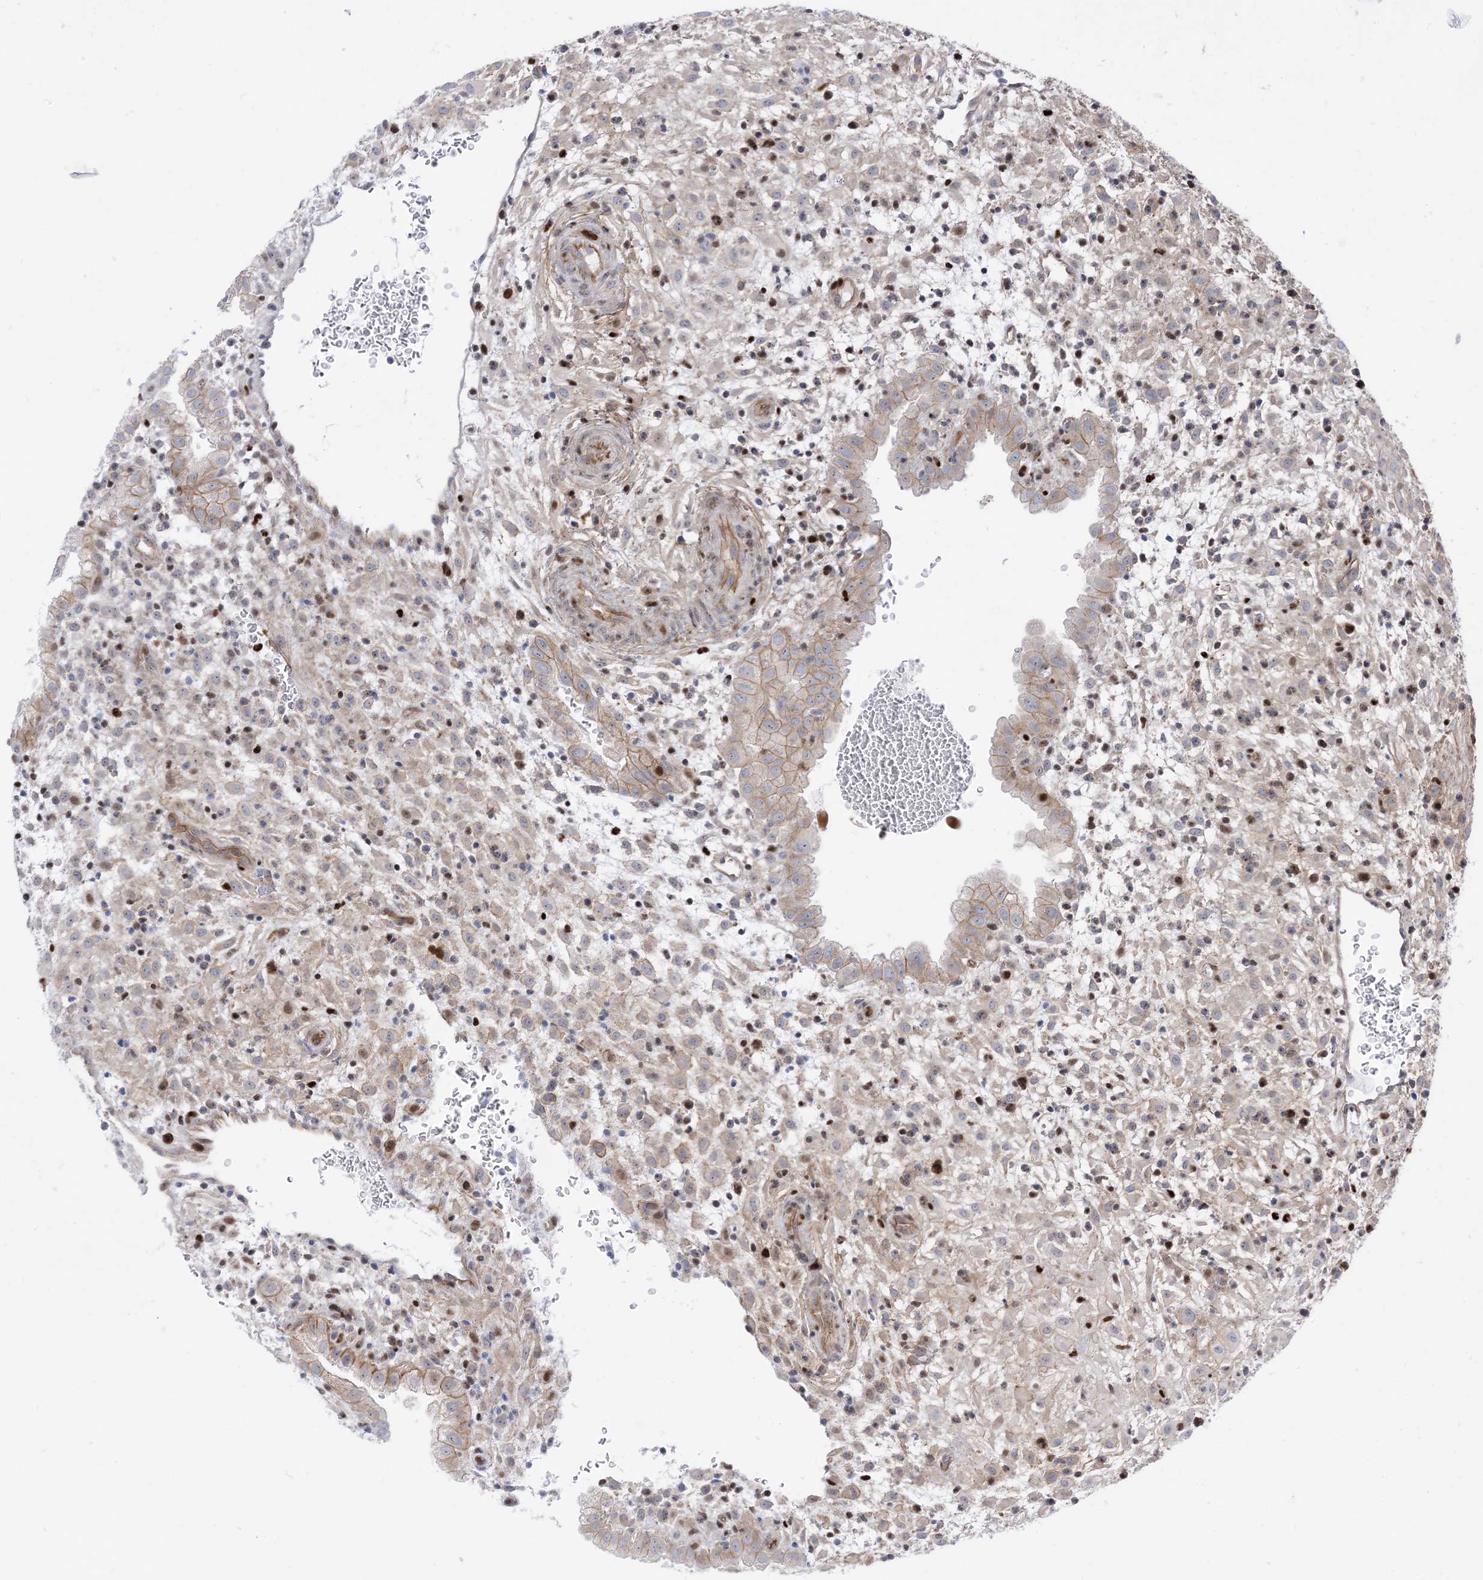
{"staining": {"intensity": "weak", "quantity": "25%-75%", "location": "cytoplasmic/membranous"}, "tissue": "placenta", "cell_type": "Decidual cells", "image_type": "normal", "snomed": [{"axis": "morphology", "description": "Normal tissue, NOS"}, {"axis": "topography", "description": "Placenta"}], "caption": "A micrograph of human placenta stained for a protein demonstrates weak cytoplasmic/membranous brown staining in decidual cells. (brown staining indicates protein expression, while blue staining denotes nuclei).", "gene": "MARS2", "patient": {"sex": "female", "age": 35}}